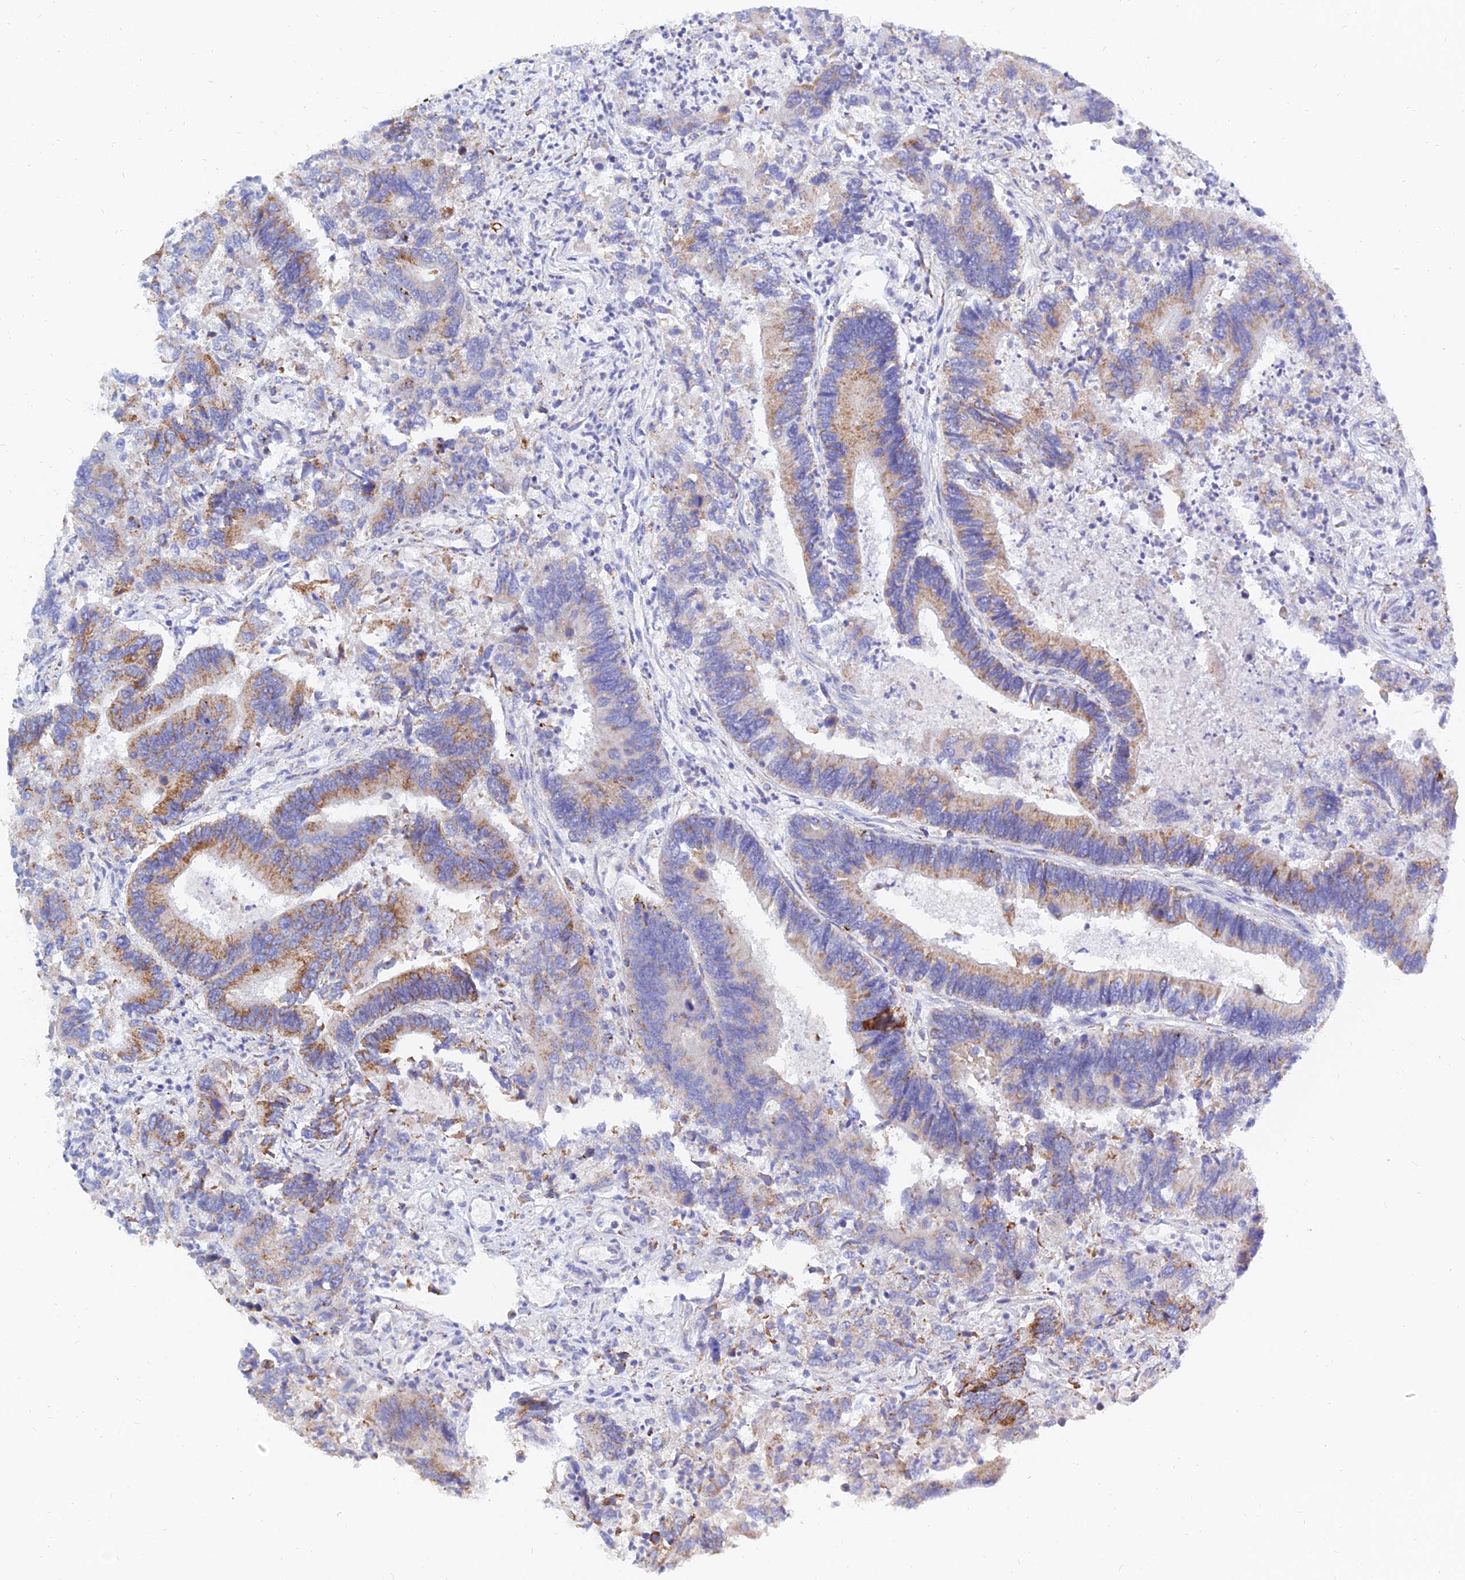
{"staining": {"intensity": "moderate", "quantity": "25%-75%", "location": "cytoplasmic/membranous"}, "tissue": "colorectal cancer", "cell_type": "Tumor cells", "image_type": "cancer", "snomed": [{"axis": "morphology", "description": "Adenocarcinoma, NOS"}, {"axis": "topography", "description": "Colon"}], "caption": "A photomicrograph of human adenocarcinoma (colorectal) stained for a protein displays moderate cytoplasmic/membranous brown staining in tumor cells.", "gene": "MGST1", "patient": {"sex": "female", "age": 67}}